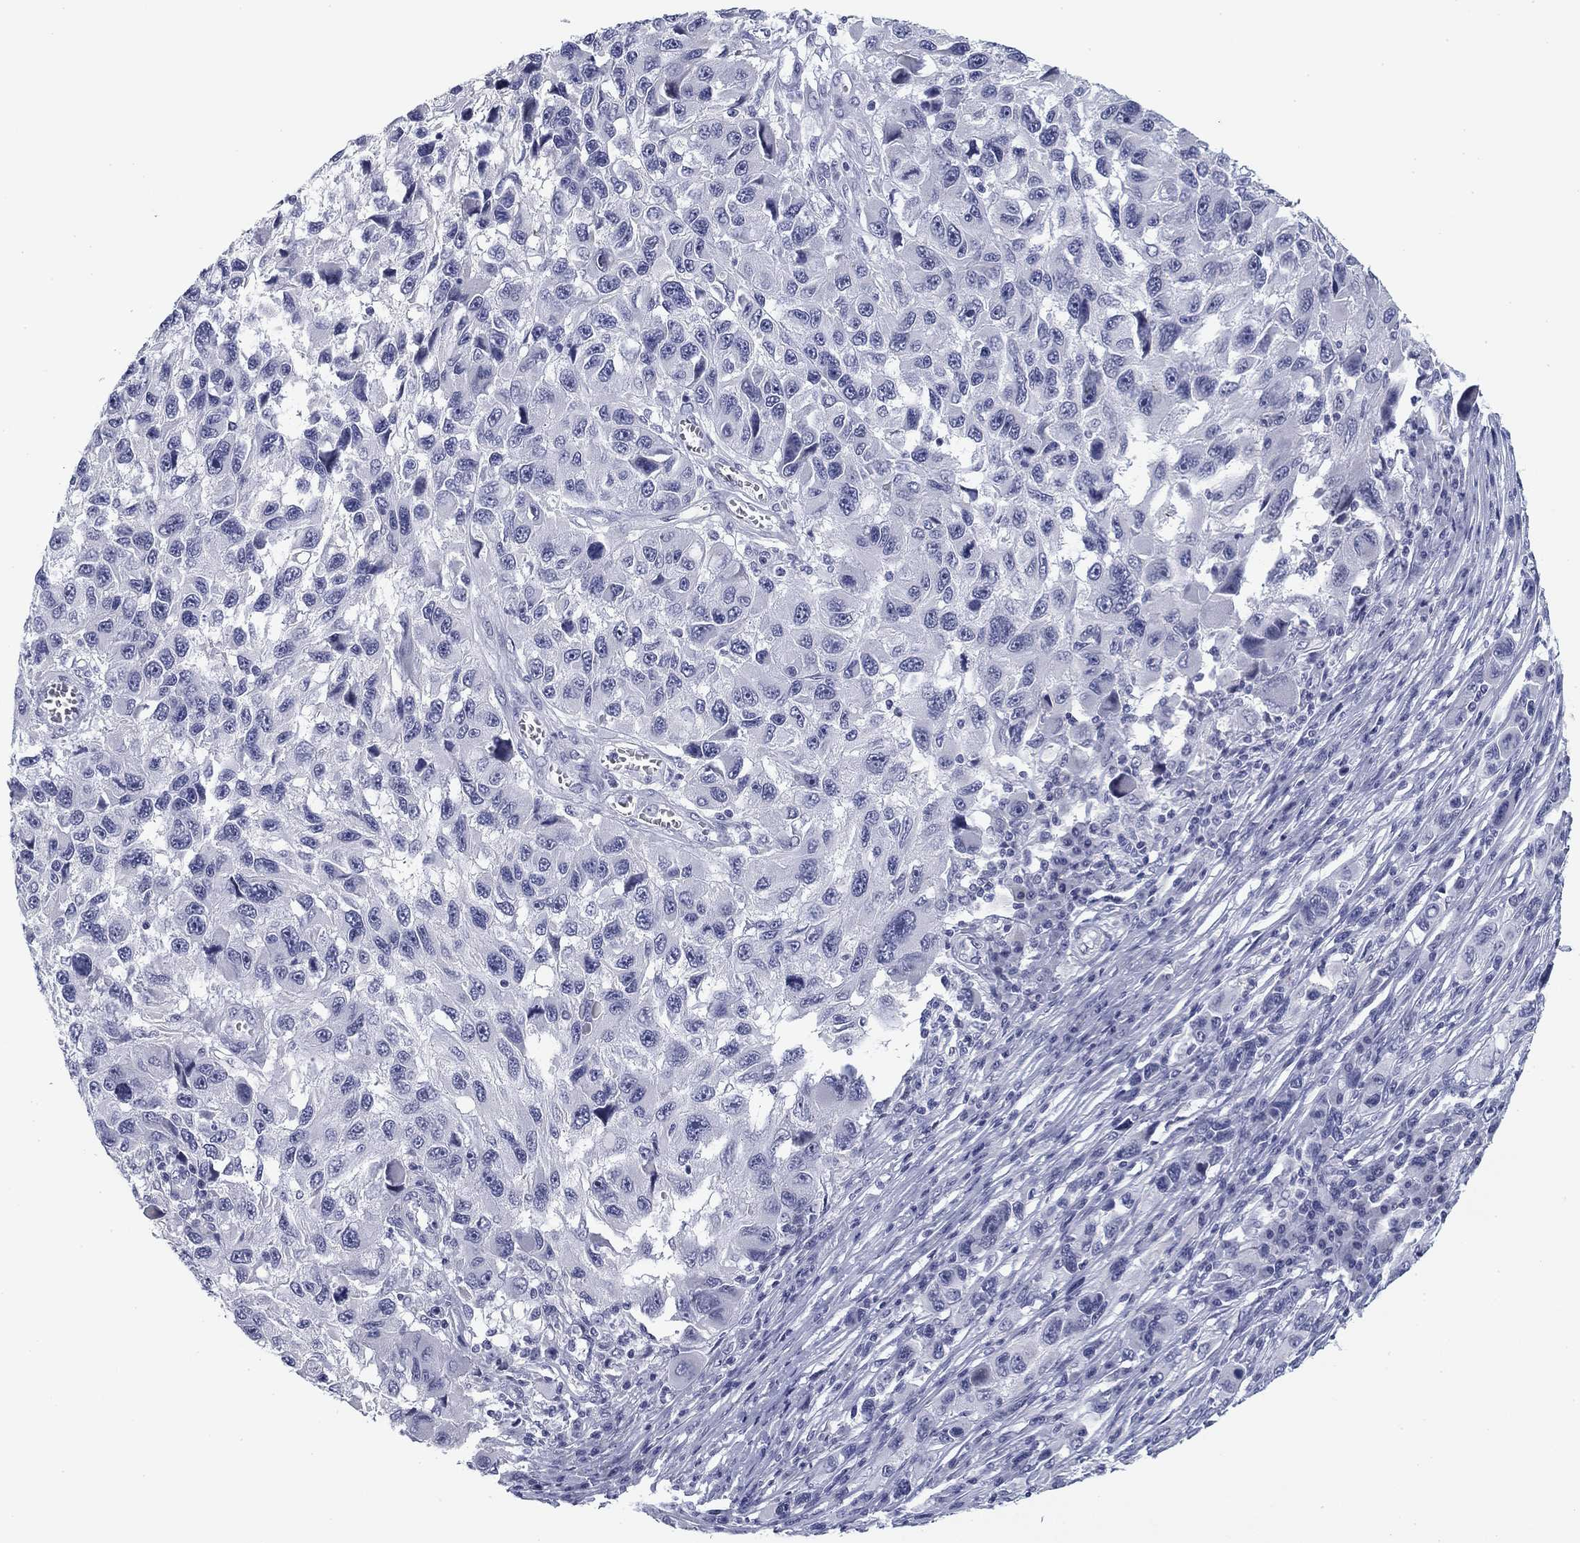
{"staining": {"intensity": "negative", "quantity": "none", "location": "none"}, "tissue": "melanoma", "cell_type": "Tumor cells", "image_type": "cancer", "snomed": [{"axis": "morphology", "description": "Malignant melanoma, NOS"}, {"axis": "topography", "description": "Skin"}], "caption": "Malignant melanoma was stained to show a protein in brown. There is no significant staining in tumor cells.", "gene": "PRPH", "patient": {"sex": "male", "age": 53}}